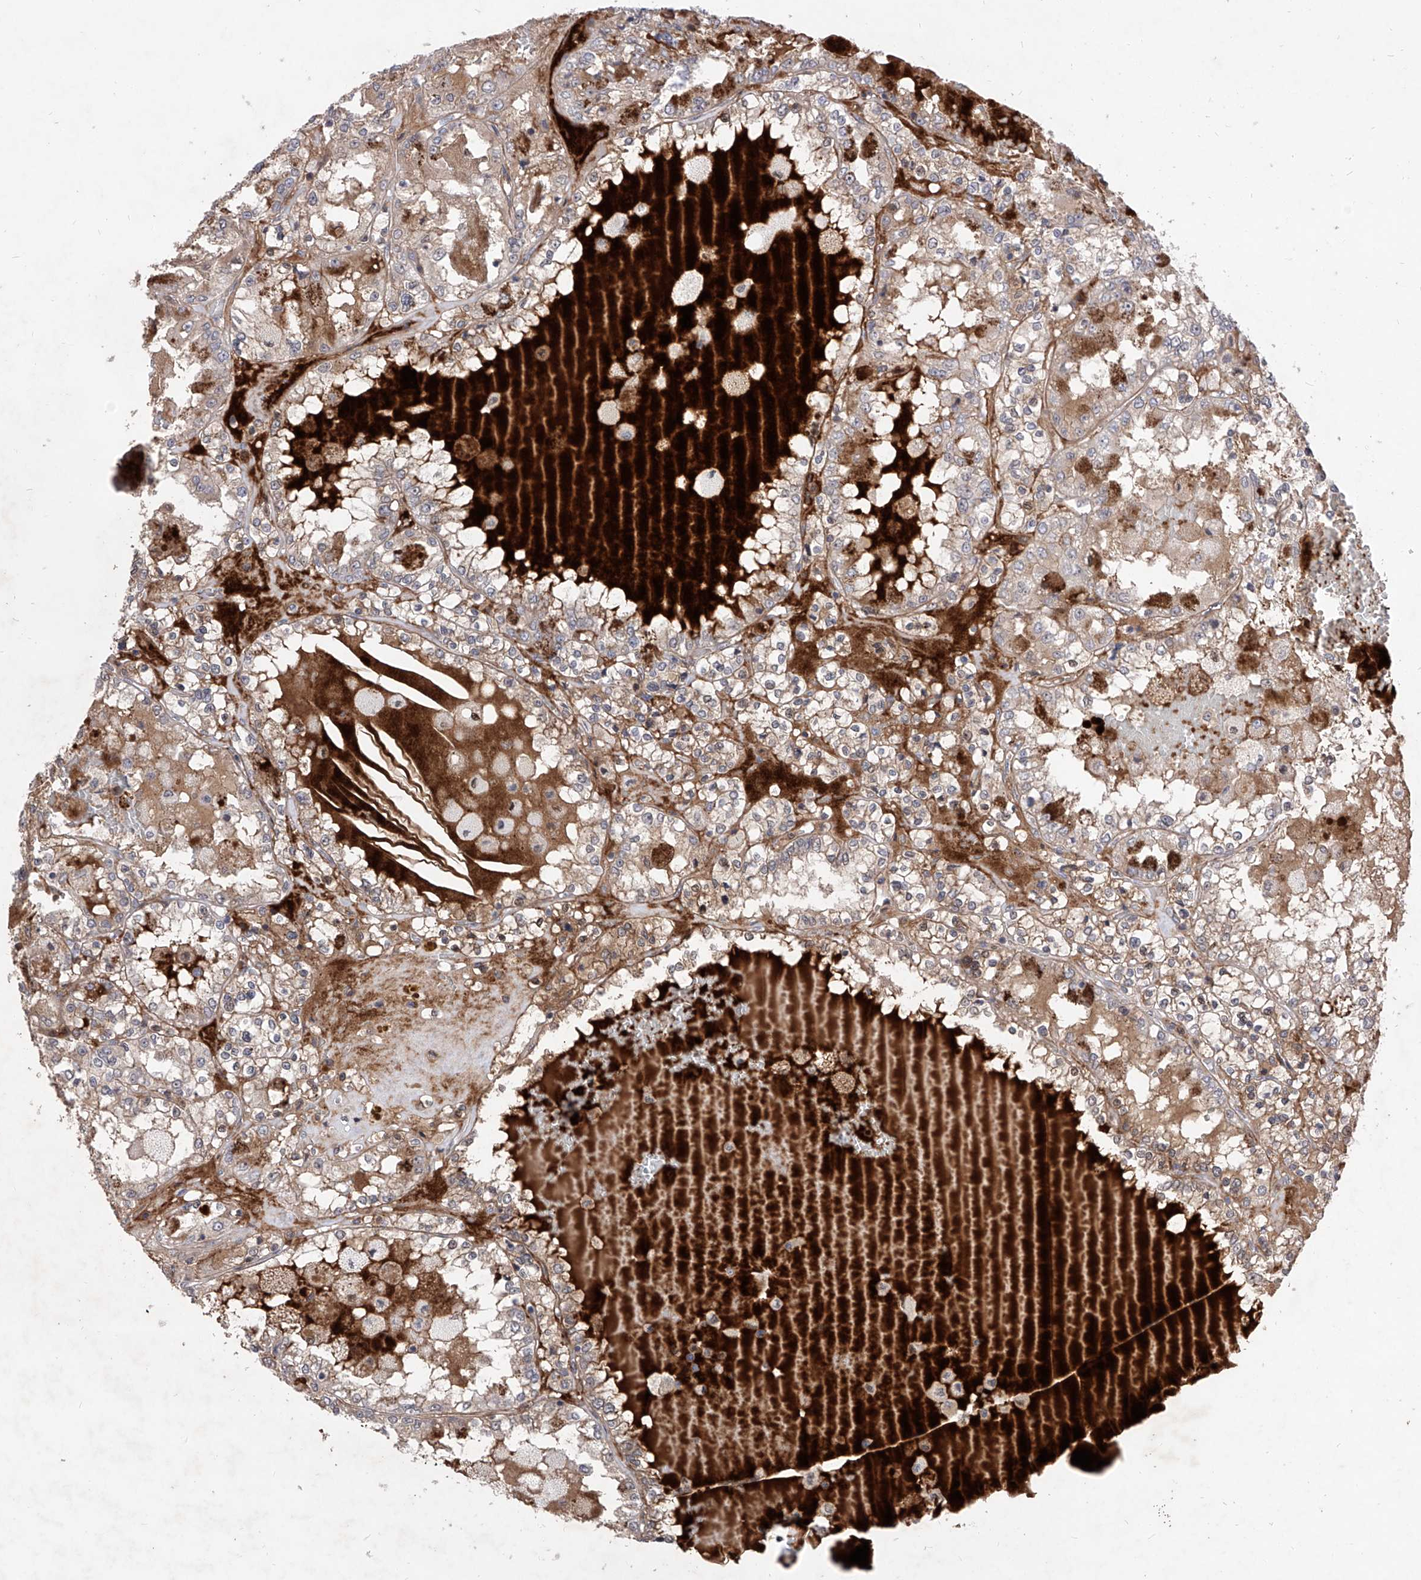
{"staining": {"intensity": "weak", "quantity": "25%-75%", "location": "cytoplasmic/membranous"}, "tissue": "renal cancer", "cell_type": "Tumor cells", "image_type": "cancer", "snomed": [{"axis": "morphology", "description": "Adenocarcinoma, NOS"}, {"axis": "topography", "description": "Kidney"}], "caption": "Protein expression by immunohistochemistry exhibits weak cytoplasmic/membranous expression in approximately 25%-75% of tumor cells in renal cancer (adenocarcinoma). The staining was performed using DAB to visualize the protein expression in brown, while the nuclei were stained in blue with hematoxylin (Magnification: 20x).", "gene": "LGR4", "patient": {"sex": "female", "age": 56}}